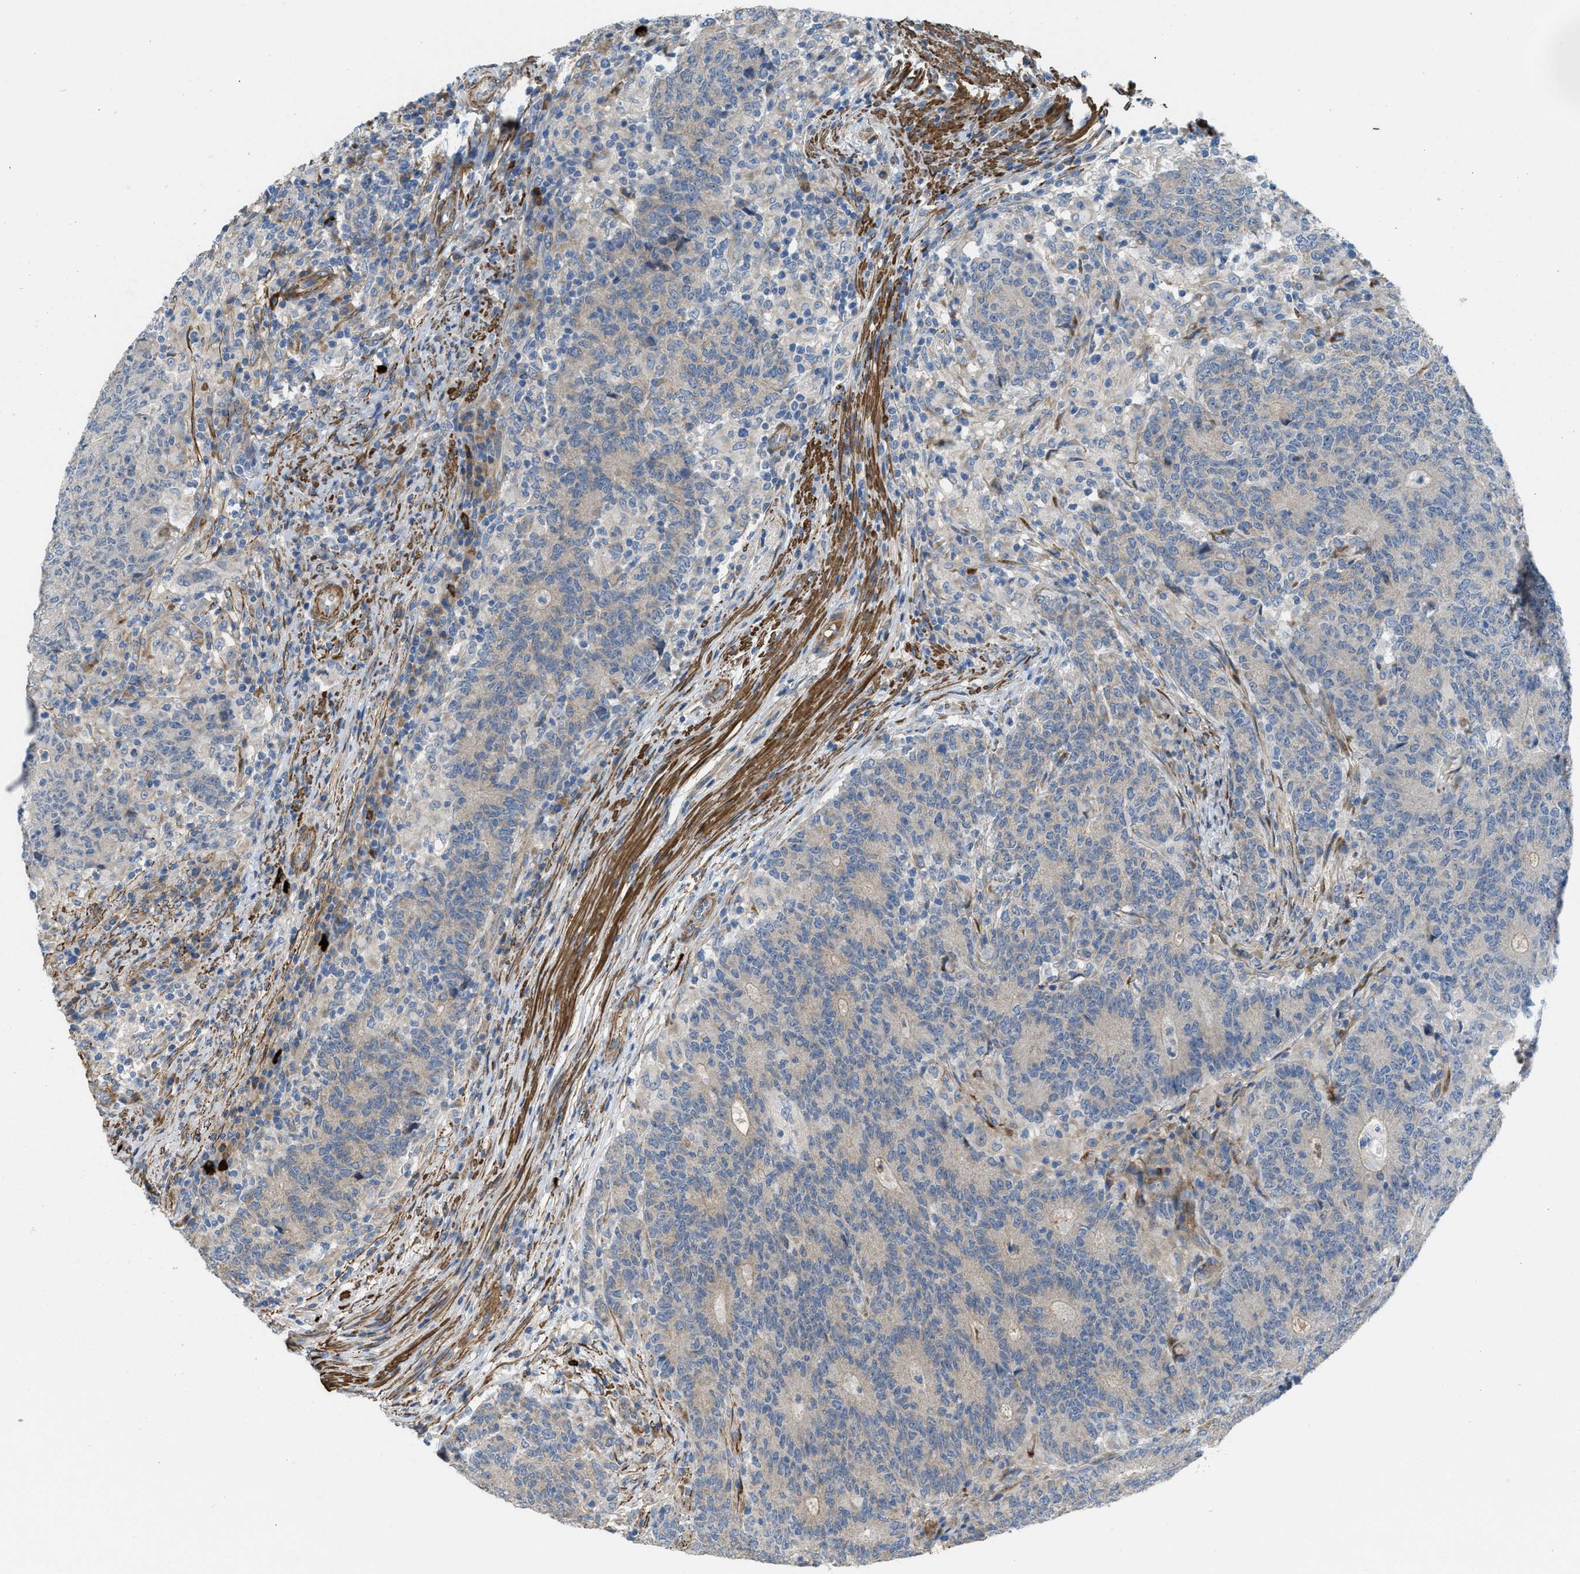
{"staining": {"intensity": "weak", "quantity": "<25%", "location": "cytoplasmic/membranous"}, "tissue": "colorectal cancer", "cell_type": "Tumor cells", "image_type": "cancer", "snomed": [{"axis": "morphology", "description": "Normal tissue, NOS"}, {"axis": "morphology", "description": "Adenocarcinoma, NOS"}, {"axis": "topography", "description": "Colon"}], "caption": "Colorectal cancer (adenocarcinoma) stained for a protein using immunohistochemistry demonstrates no expression tumor cells.", "gene": "BMPR1A", "patient": {"sex": "female", "age": 75}}